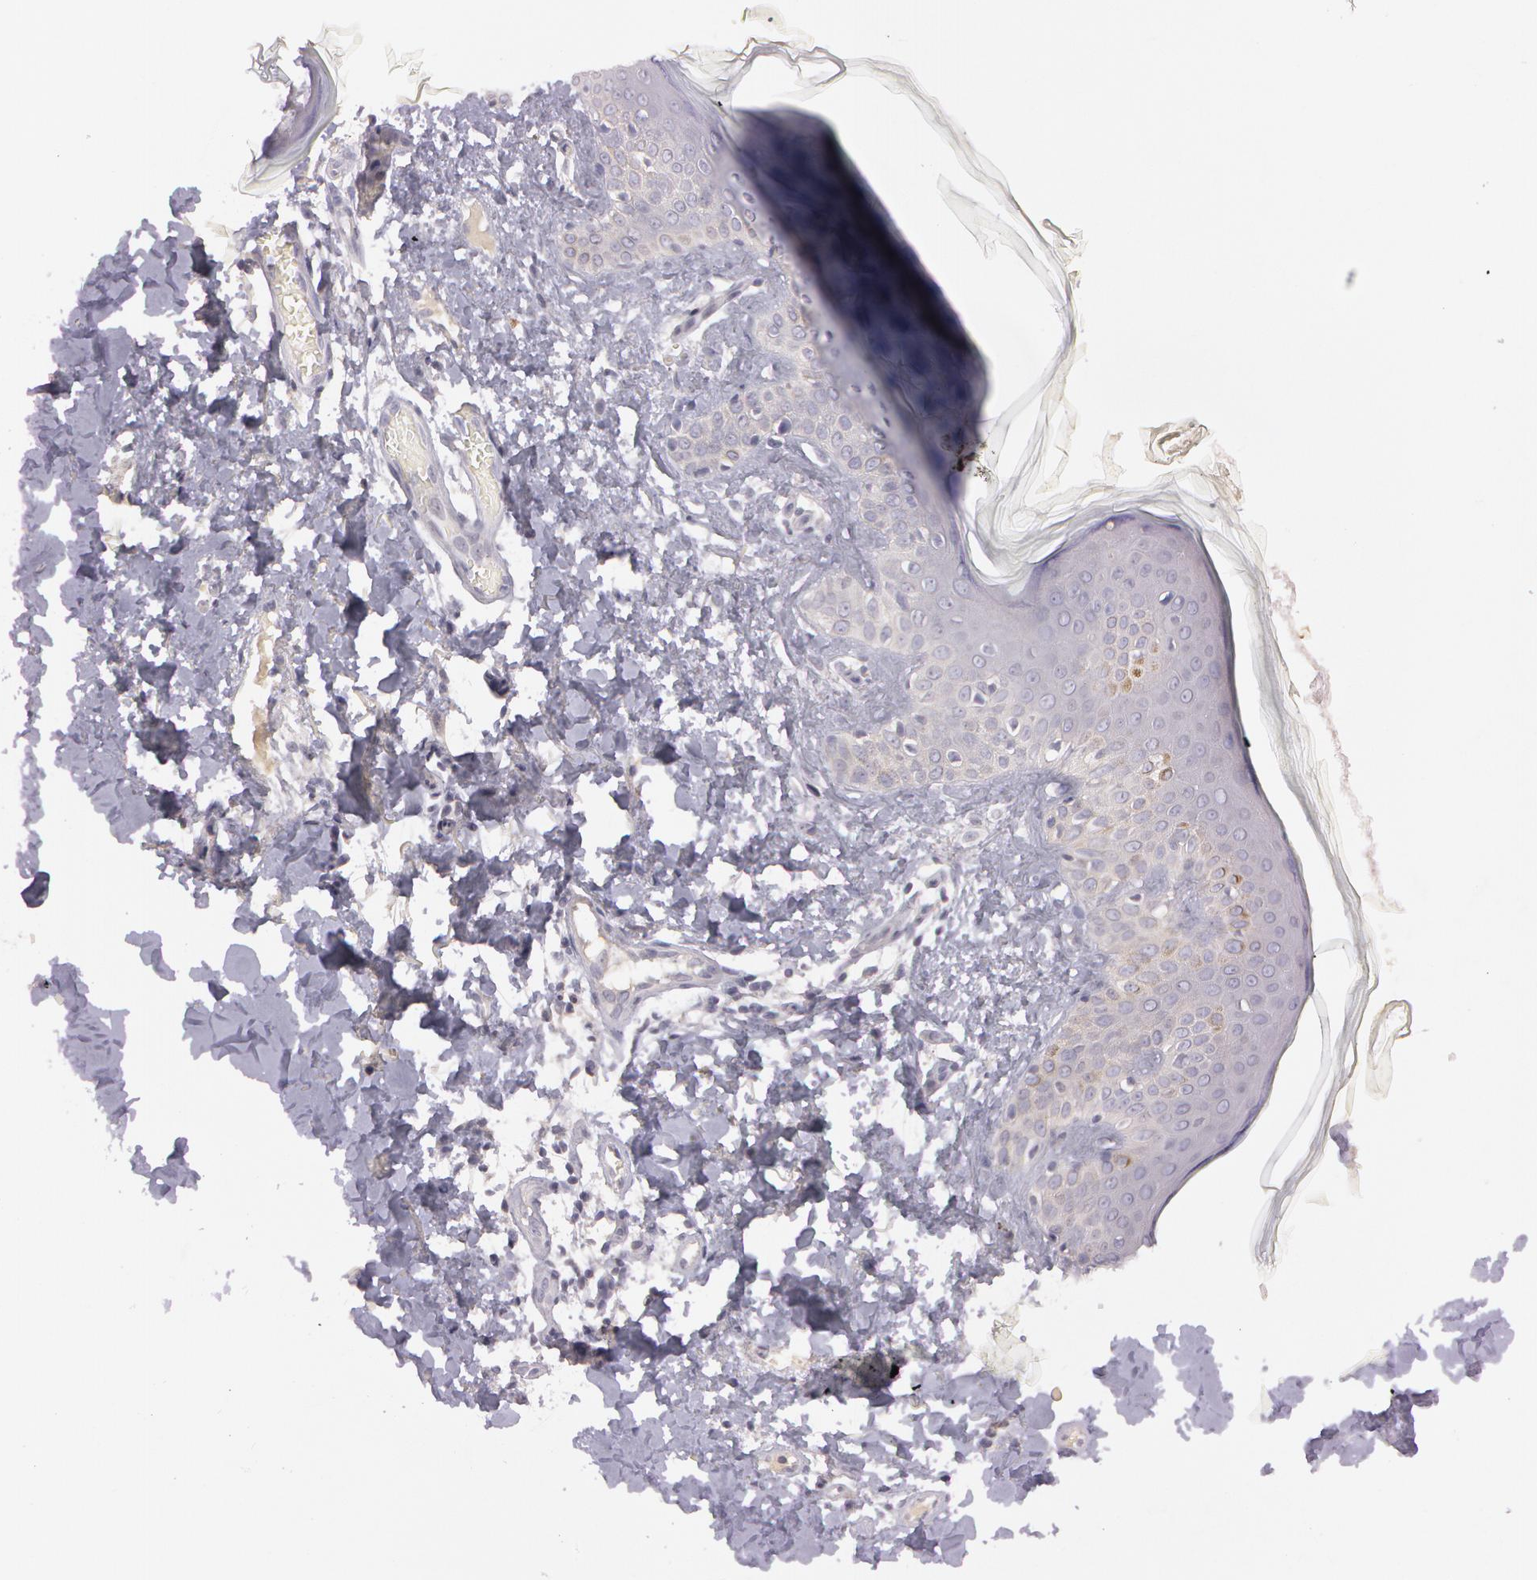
{"staining": {"intensity": "negative", "quantity": "none", "location": "none"}, "tissue": "skin", "cell_type": "Fibroblasts", "image_type": "normal", "snomed": [{"axis": "morphology", "description": "Normal tissue, NOS"}, {"axis": "topography", "description": "Skin"}], "caption": "The micrograph exhibits no significant expression in fibroblasts of skin.", "gene": "MXRA5", "patient": {"sex": "male", "age": 32}}